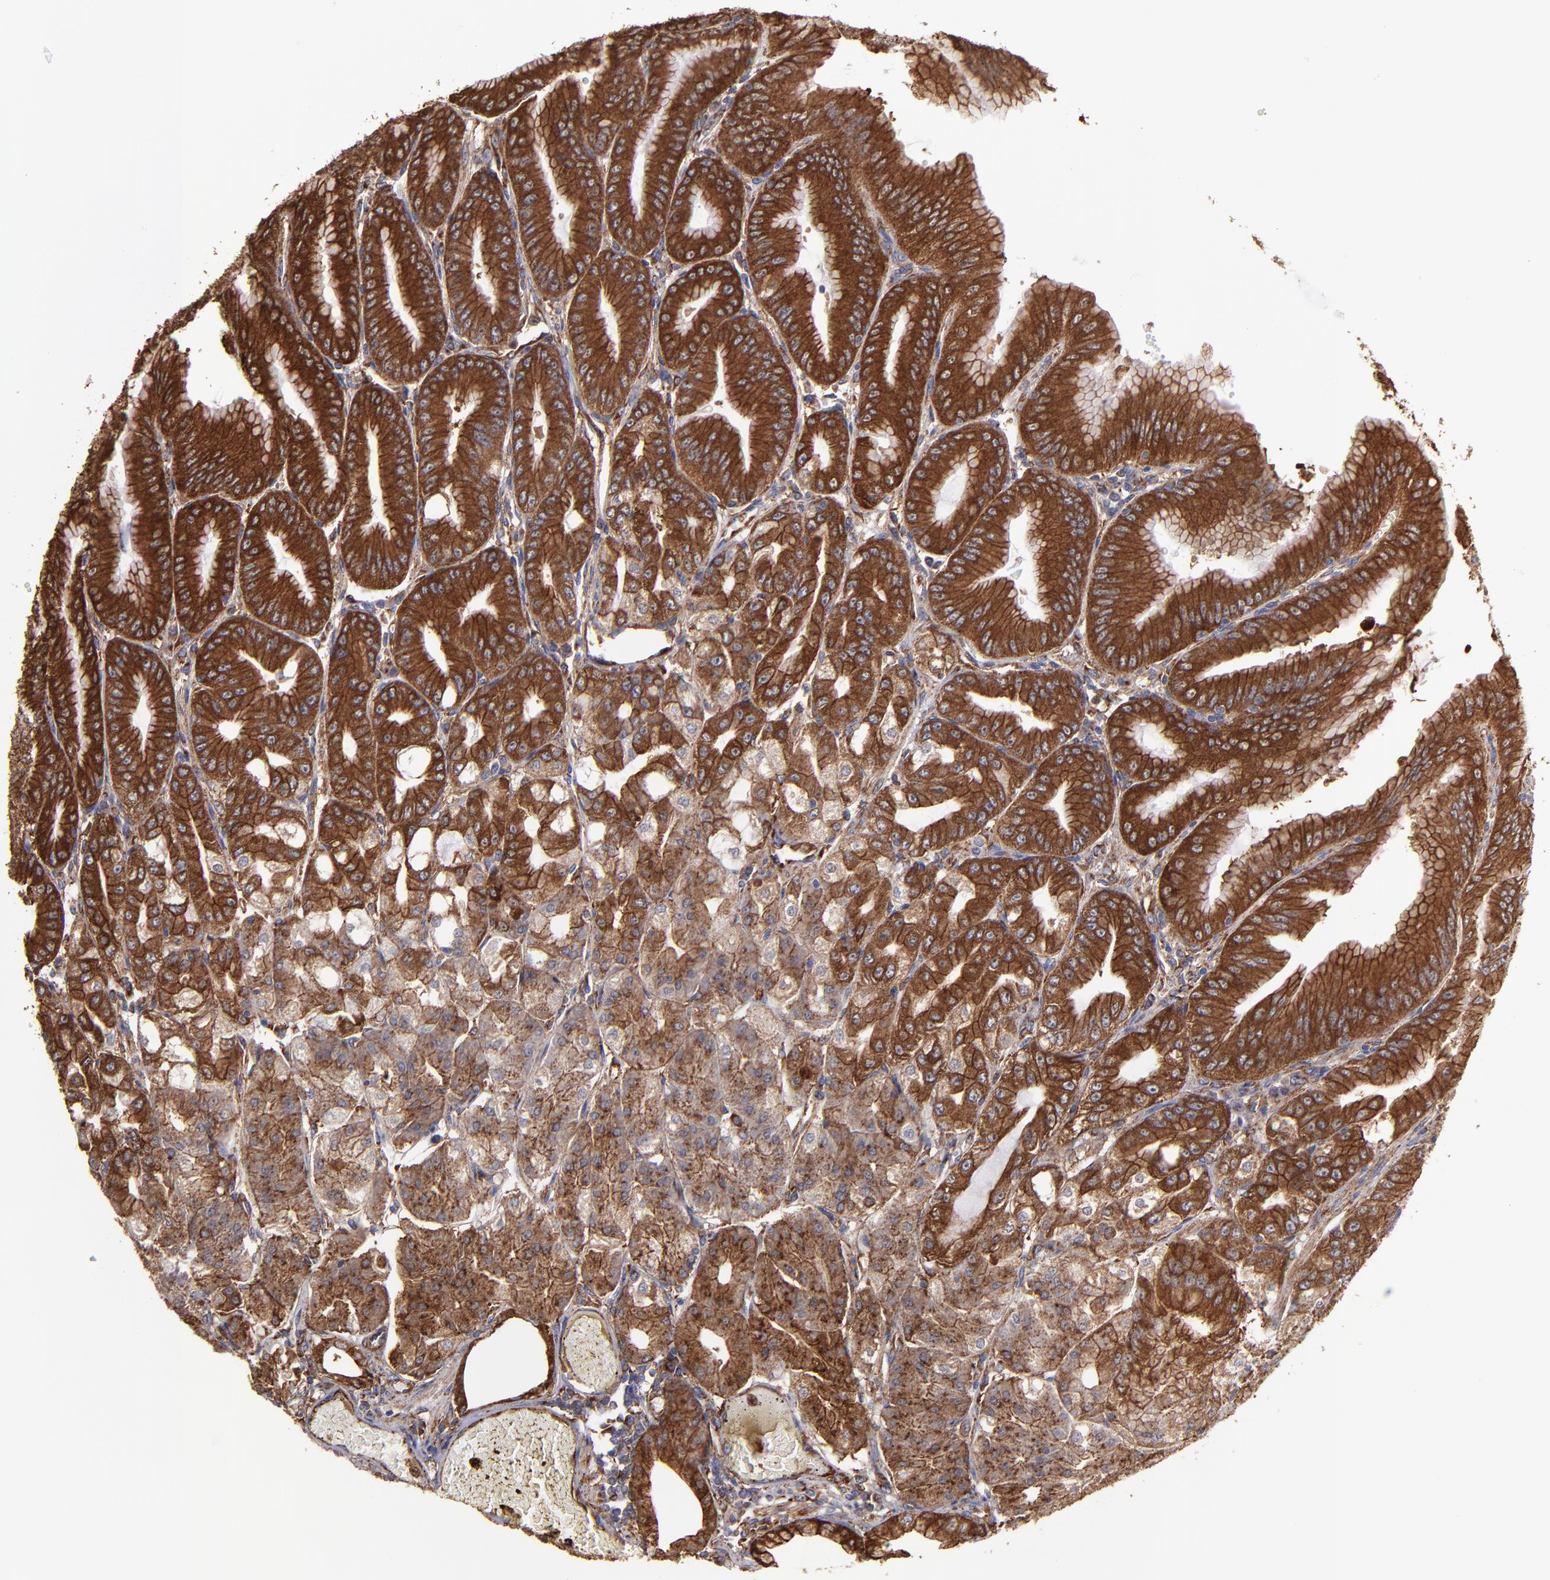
{"staining": {"intensity": "strong", "quantity": "25%-75%", "location": "cytoplasmic/membranous"}, "tissue": "stomach", "cell_type": "Glandular cells", "image_type": "normal", "snomed": [{"axis": "morphology", "description": "Normal tissue, NOS"}, {"axis": "topography", "description": "Stomach, lower"}], "caption": "IHC of normal human stomach displays high levels of strong cytoplasmic/membranous staining in about 25%-75% of glandular cells.", "gene": "MVP", "patient": {"sex": "male", "age": 71}}